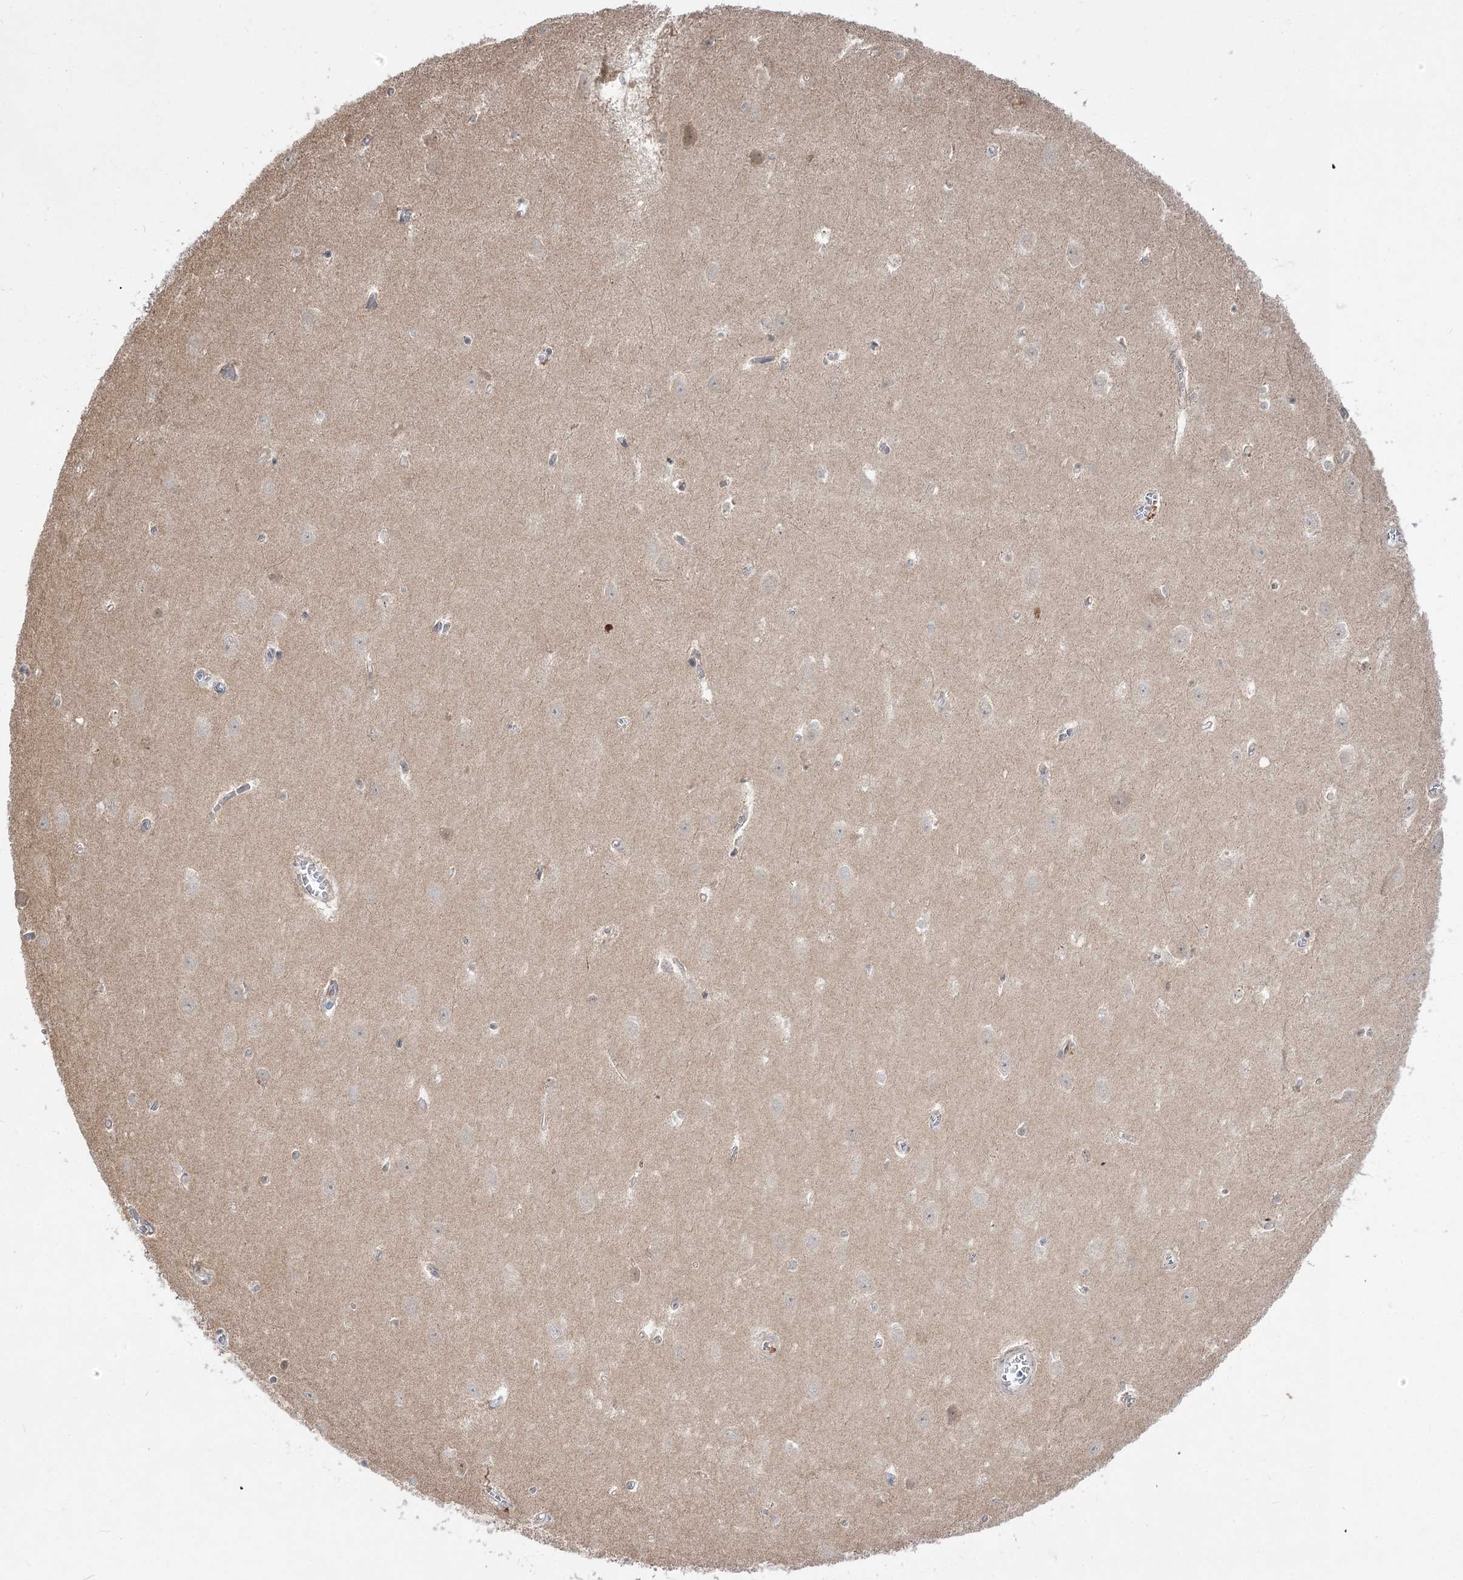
{"staining": {"intensity": "weak", "quantity": "<25%", "location": "cytoplasmic/membranous"}, "tissue": "hippocampus", "cell_type": "Glial cells", "image_type": "normal", "snomed": [{"axis": "morphology", "description": "Normal tissue, NOS"}, {"axis": "topography", "description": "Hippocampus"}], "caption": "An IHC histopathology image of normal hippocampus is shown. There is no staining in glial cells of hippocampus.", "gene": "HELT", "patient": {"sex": "female", "age": 64}}